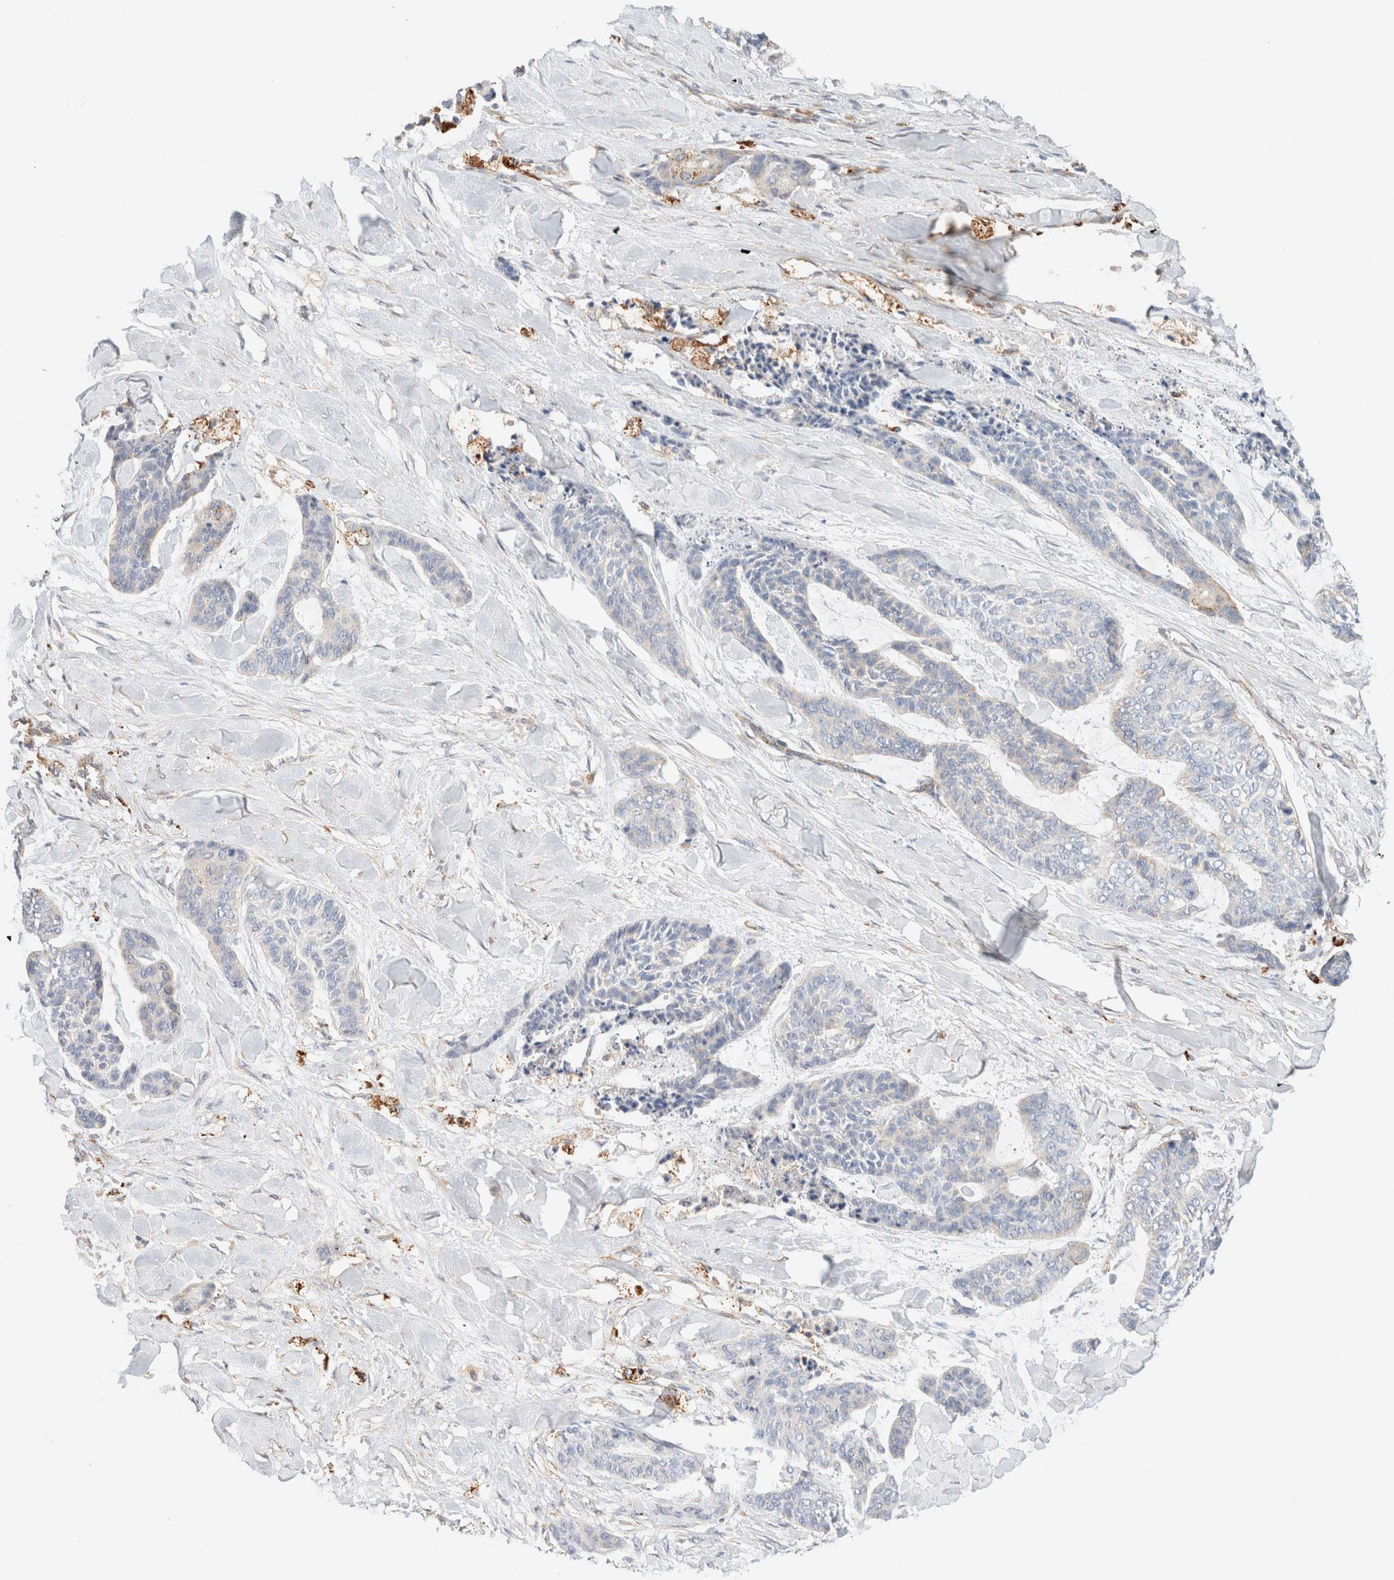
{"staining": {"intensity": "negative", "quantity": "none", "location": "none"}, "tissue": "skin cancer", "cell_type": "Tumor cells", "image_type": "cancer", "snomed": [{"axis": "morphology", "description": "Basal cell carcinoma"}, {"axis": "topography", "description": "Skin"}], "caption": "The photomicrograph exhibits no staining of tumor cells in skin cancer (basal cell carcinoma).", "gene": "RABEPK", "patient": {"sex": "female", "age": 64}}